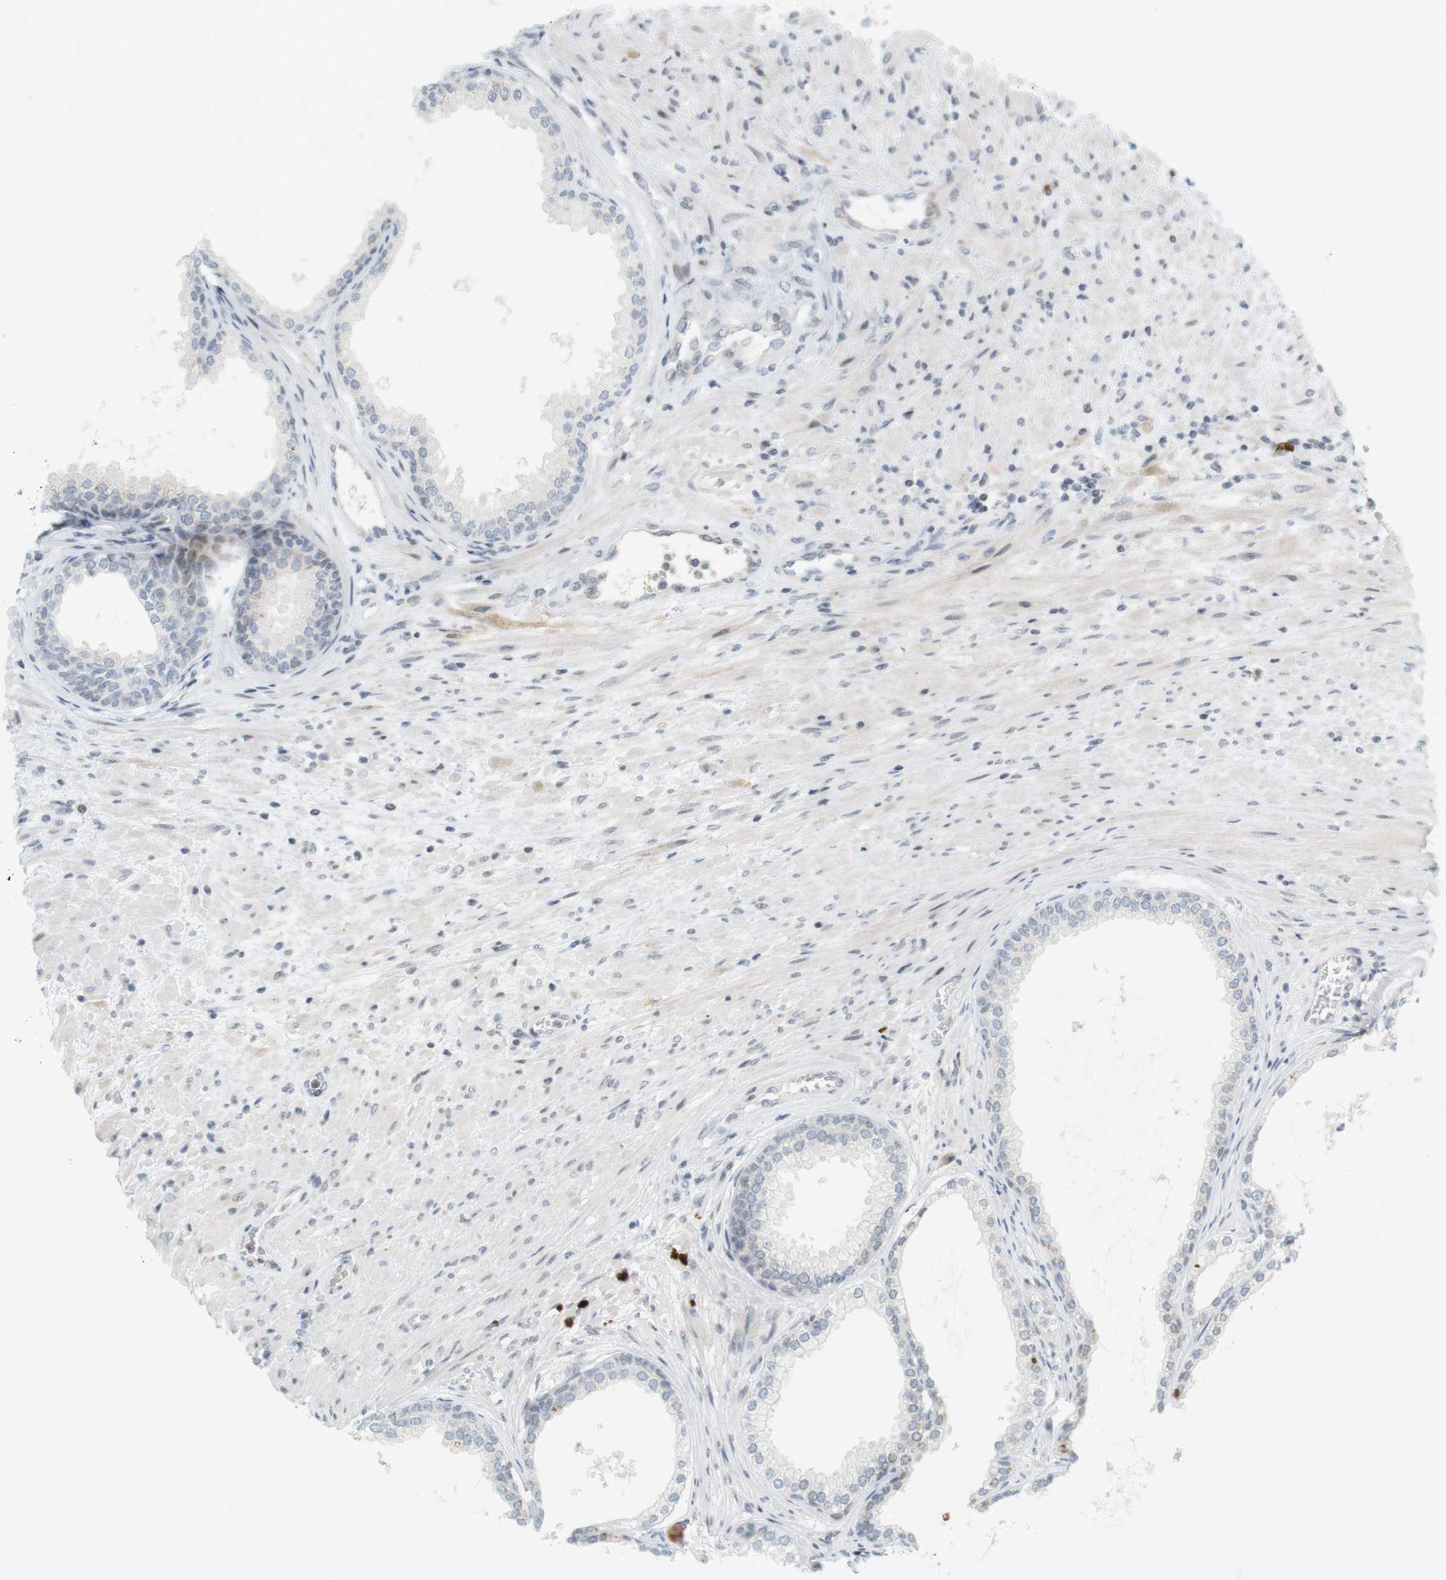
{"staining": {"intensity": "weak", "quantity": "<25%", "location": "nuclear"}, "tissue": "prostate", "cell_type": "Glandular cells", "image_type": "normal", "snomed": [{"axis": "morphology", "description": "Normal tissue, NOS"}, {"axis": "topography", "description": "Prostate"}], "caption": "The histopathology image shows no significant positivity in glandular cells of prostate.", "gene": "DMC1", "patient": {"sex": "male", "age": 76}}